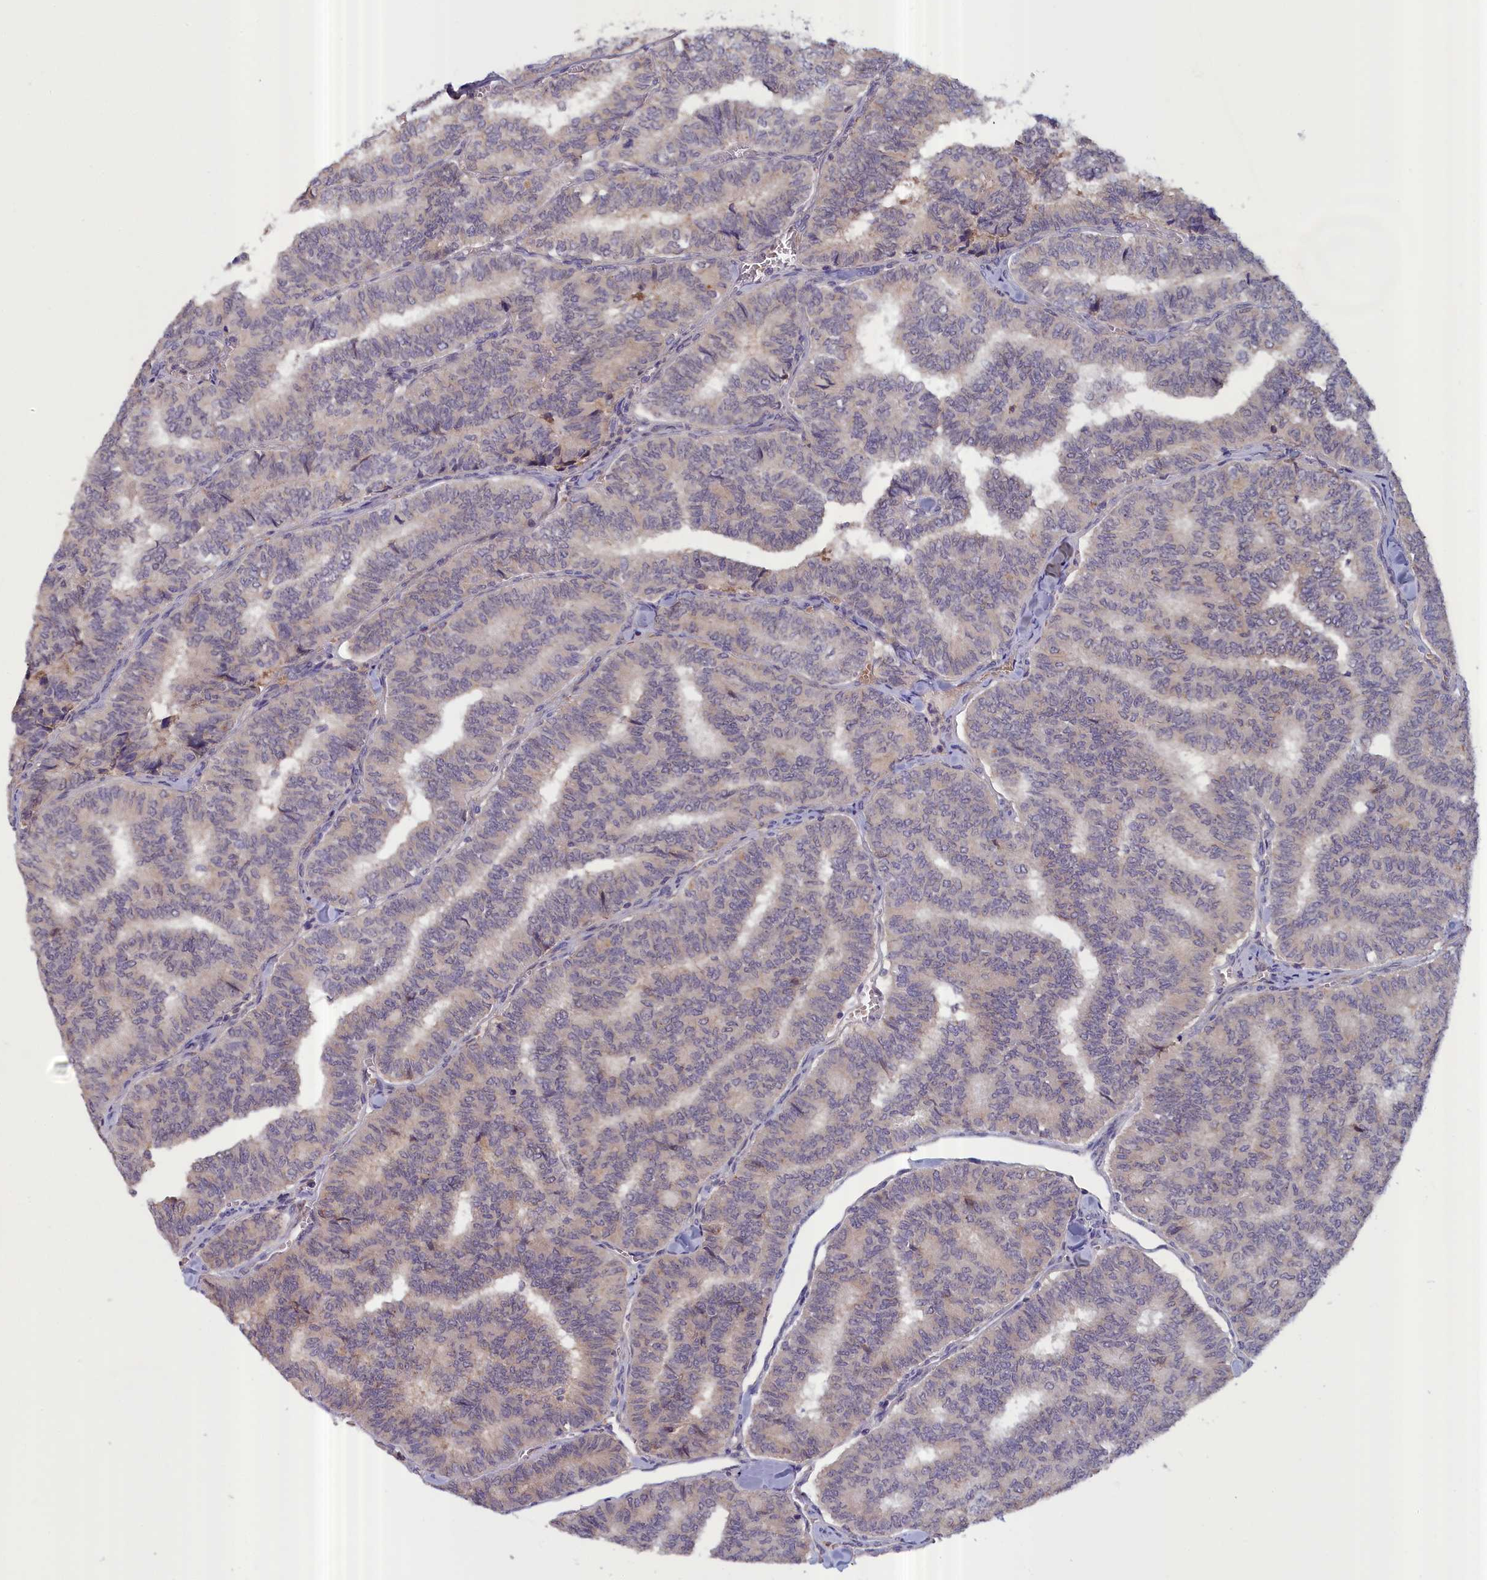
{"staining": {"intensity": "negative", "quantity": "none", "location": "none"}, "tissue": "thyroid cancer", "cell_type": "Tumor cells", "image_type": "cancer", "snomed": [{"axis": "morphology", "description": "Papillary adenocarcinoma, NOS"}, {"axis": "topography", "description": "Thyroid gland"}], "caption": "DAB (3,3'-diaminobenzidine) immunohistochemical staining of human thyroid cancer displays no significant expression in tumor cells.", "gene": "IGFALS", "patient": {"sex": "female", "age": 35}}